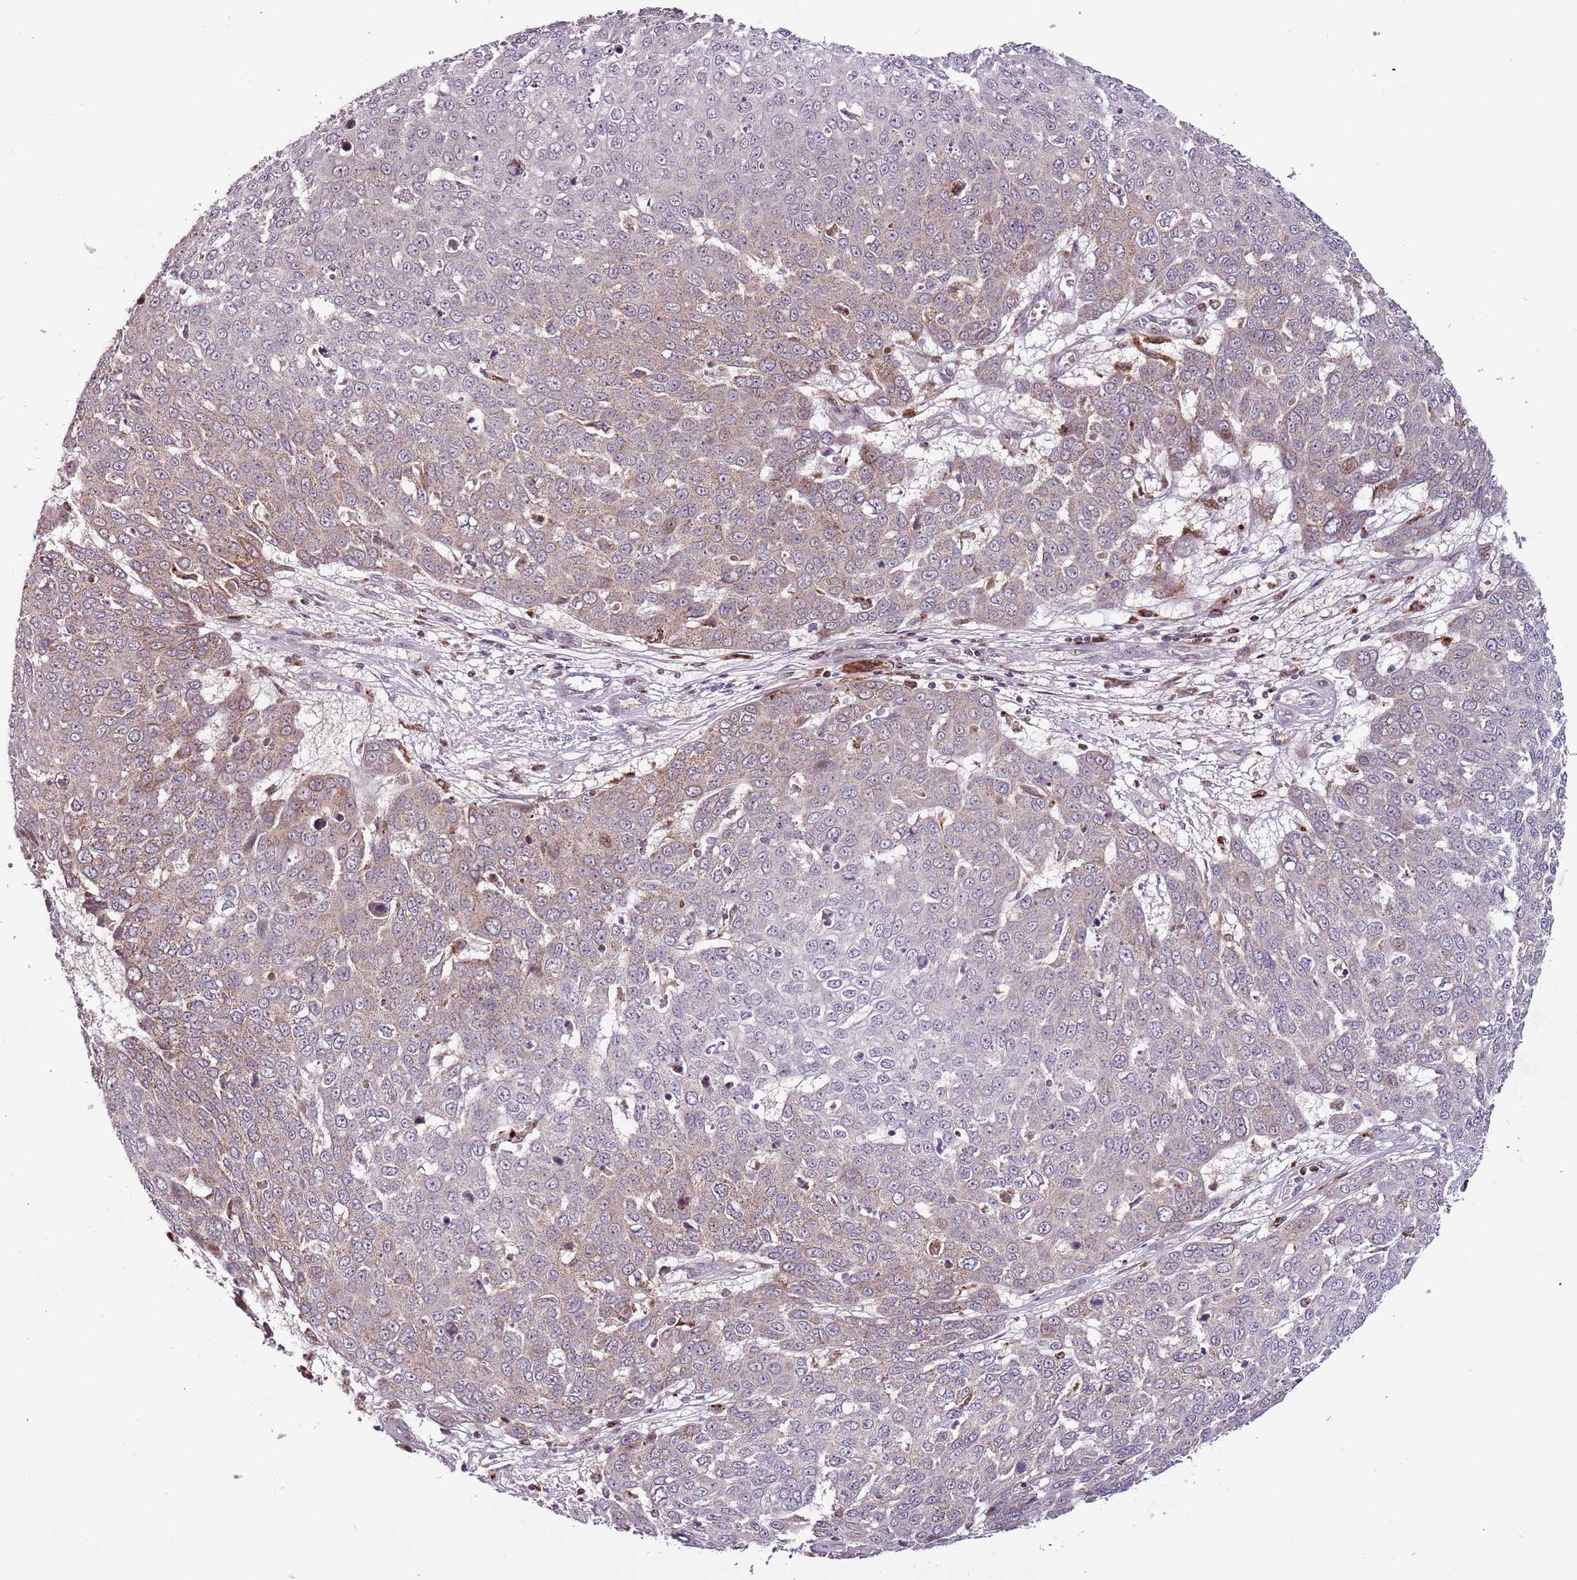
{"staining": {"intensity": "weak", "quantity": "<25%", "location": "cytoplasmic/membranous,nuclear"}, "tissue": "skin cancer", "cell_type": "Tumor cells", "image_type": "cancer", "snomed": [{"axis": "morphology", "description": "Squamous cell carcinoma, NOS"}, {"axis": "topography", "description": "Skin"}], "caption": "Protein analysis of skin cancer (squamous cell carcinoma) exhibits no significant expression in tumor cells.", "gene": "ULK3", "patient": {"sex": "male", "age": 71}}